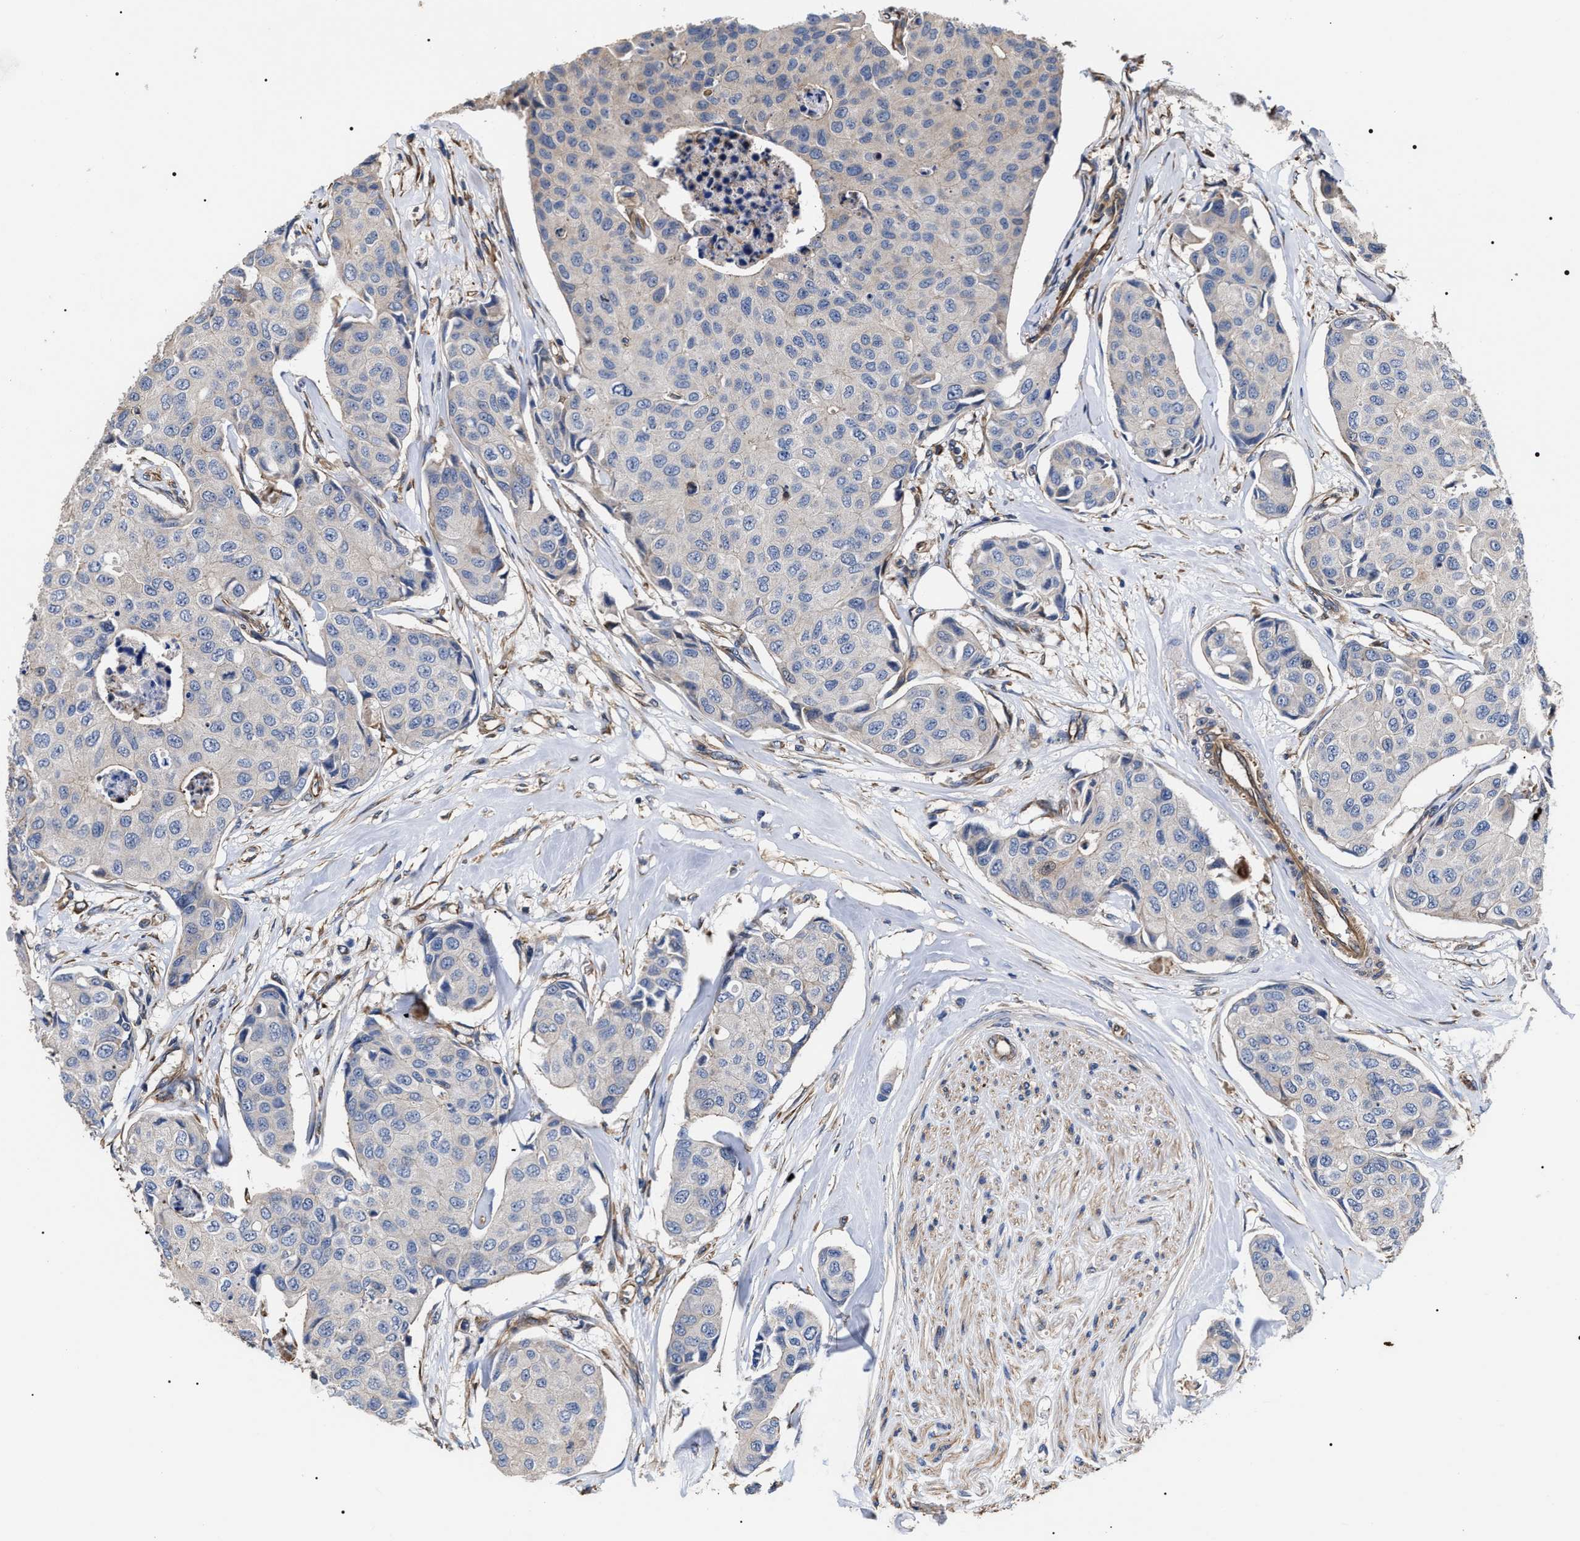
{"staining": {"intensity": "negative", "quantity": "none", "location": "none"}, "tissue": "breast cancer", "cell_type": "Tumor cells", "image_type": "cancer", "snomed": [{"axis": "morphology", "description": "Duct carcinoma"}, {"axis": "topography", "description": "Breast"}], "caption": "IHC micrograph of breast intraductal carcinoma stained for a protein (brown), which displays no staining in tumor cells. (Brightfield microscopy of DAB (3,3'-diaminobenzidine) immunohistochemistry (IHC) at high magnification).", "gene": "TSPAN33", "patient": {"sex": "female", "age": 80}}